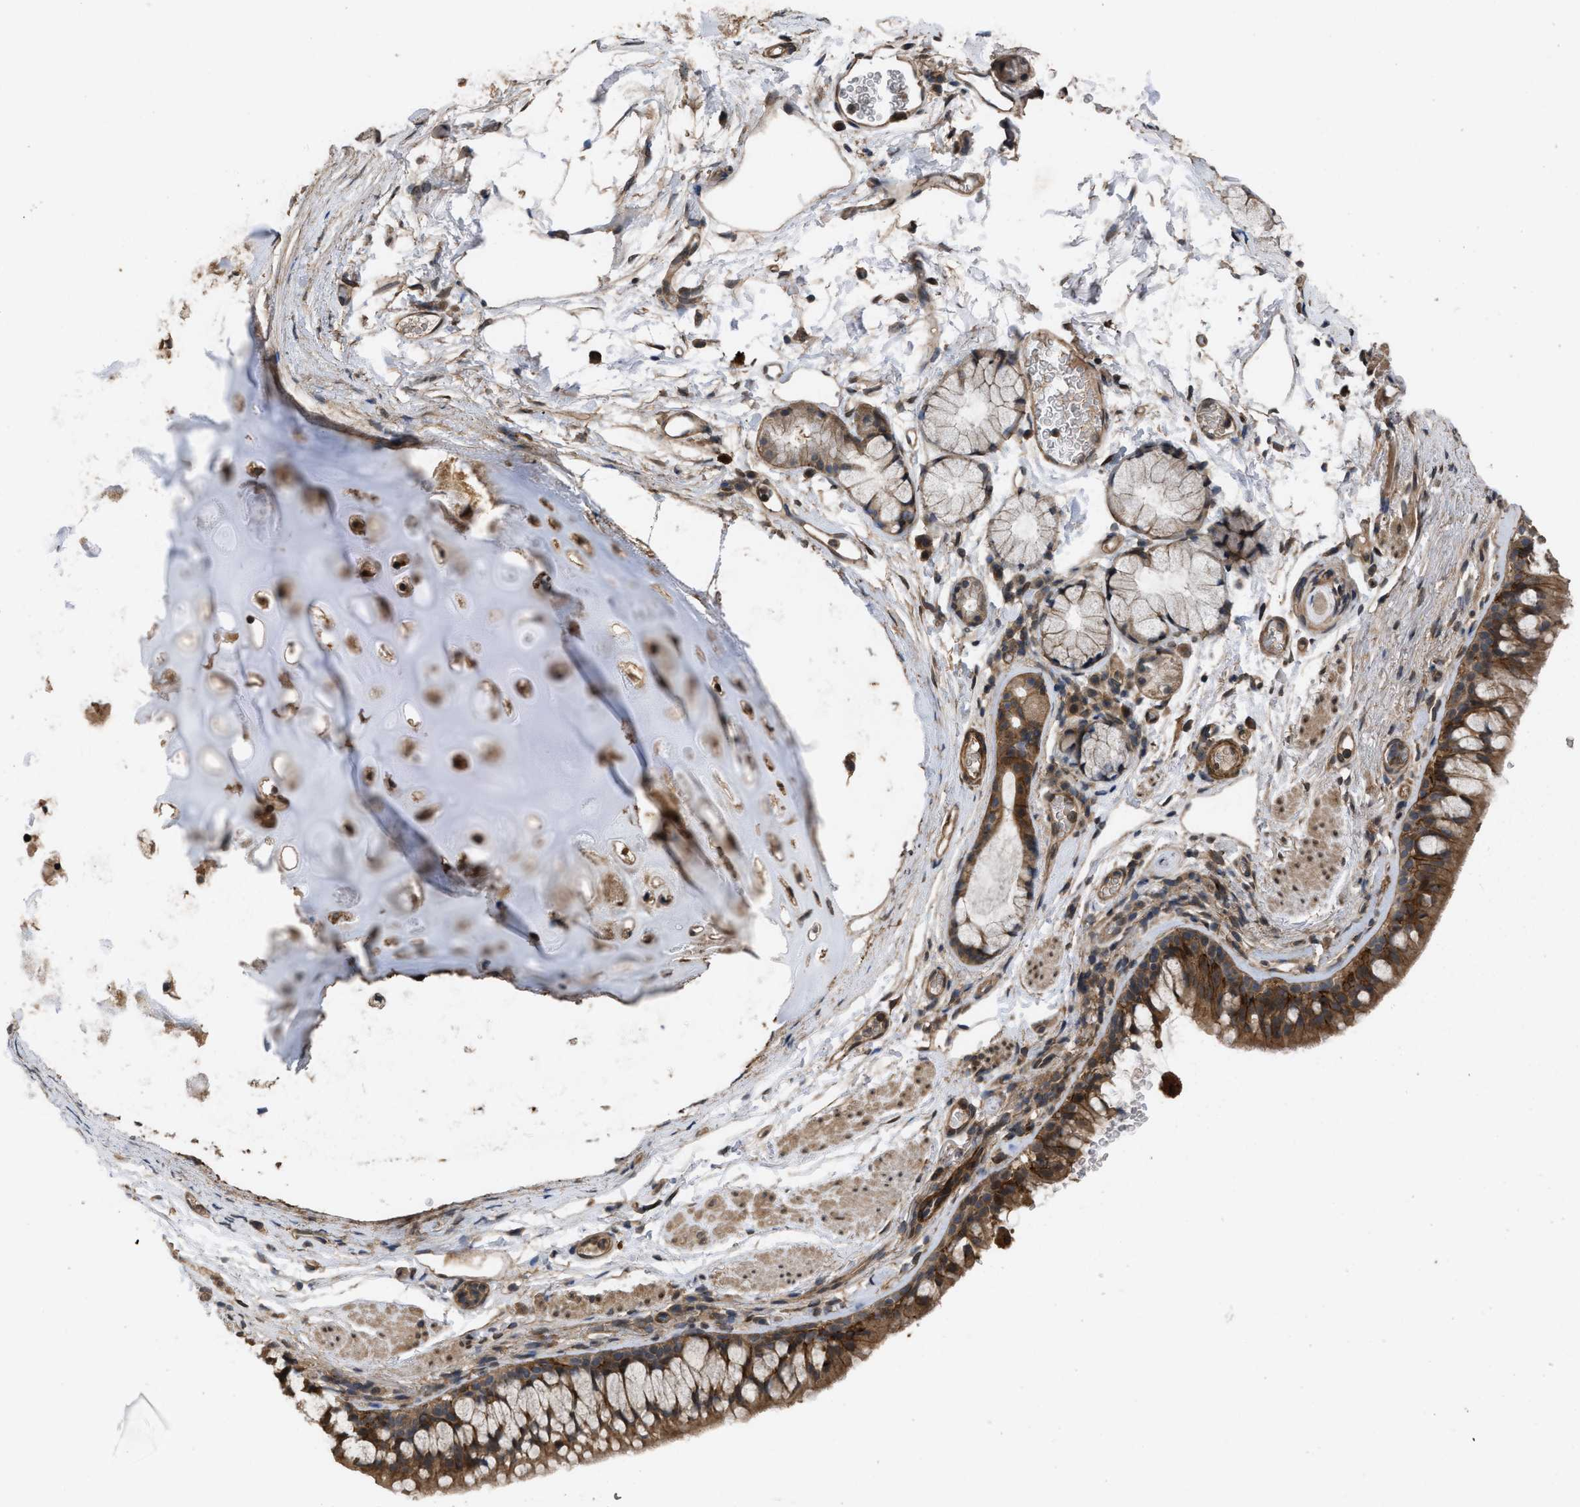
{"staining": {"intensity": "strong", "quantity": ">75%", "location": "cytoplasmic/membranous"}, "tissue": "bronchus", "cell_type": "Respiratory epithelial cells", "image_type": "normal", "snomed": [{"axis": "morphology", "description": "Normal tissue, NOS"}, {"axis": "topography", "description": "Cartilage tissue"}, {"axis": "topography", "description": "Bronchus"}], "caption": "Immunohistochemistry histopathology image of unremarkable bronchus: human bronchus stained using immunohistochemistry demonstrates high levels of strong protein expression localized specifically in the cytoplasmic/membranous of respiratory epithelial cells, appearing as a cytoplasmic/membranous brown color.", "gene": "UTRN", "patient": {"sex": "female", "age": 53}}